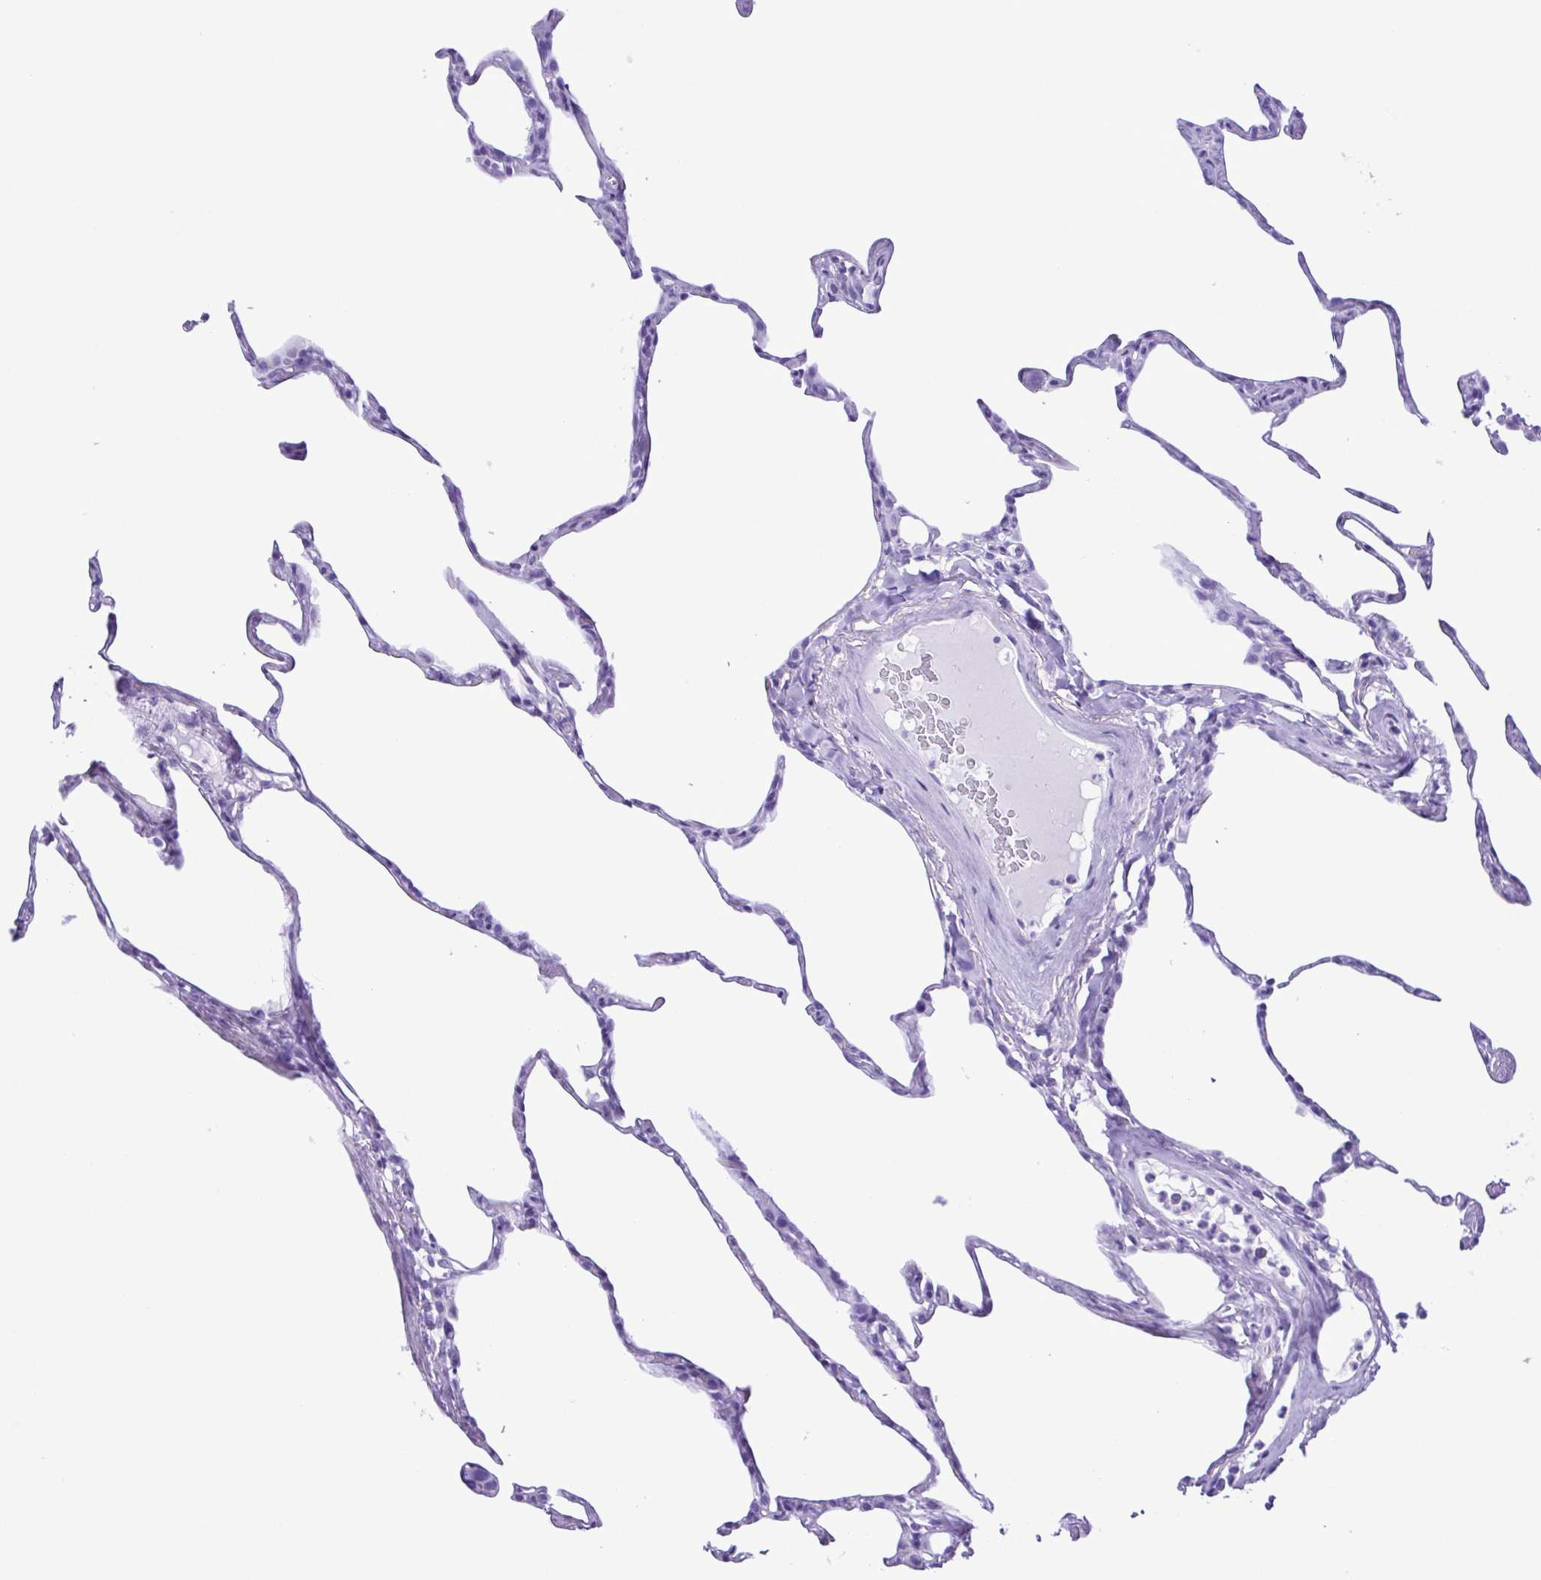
{"staining": {"intensity": "negative", "quantity": "none", "location": "none"}, "tissue": "lung", "cell_type": "Alveolar cells", "image_type": "normal", "snomed": [{"axis": "morphology", "description": "Normal tissue, NOS"}, {"axis": "topography", "description": "Lung"}], "caption": "A photomicrograph of human lung is negative for staining in alveolar cells.", "gene": "SYT1", "patient": {"sex": "male", "age": 65}}